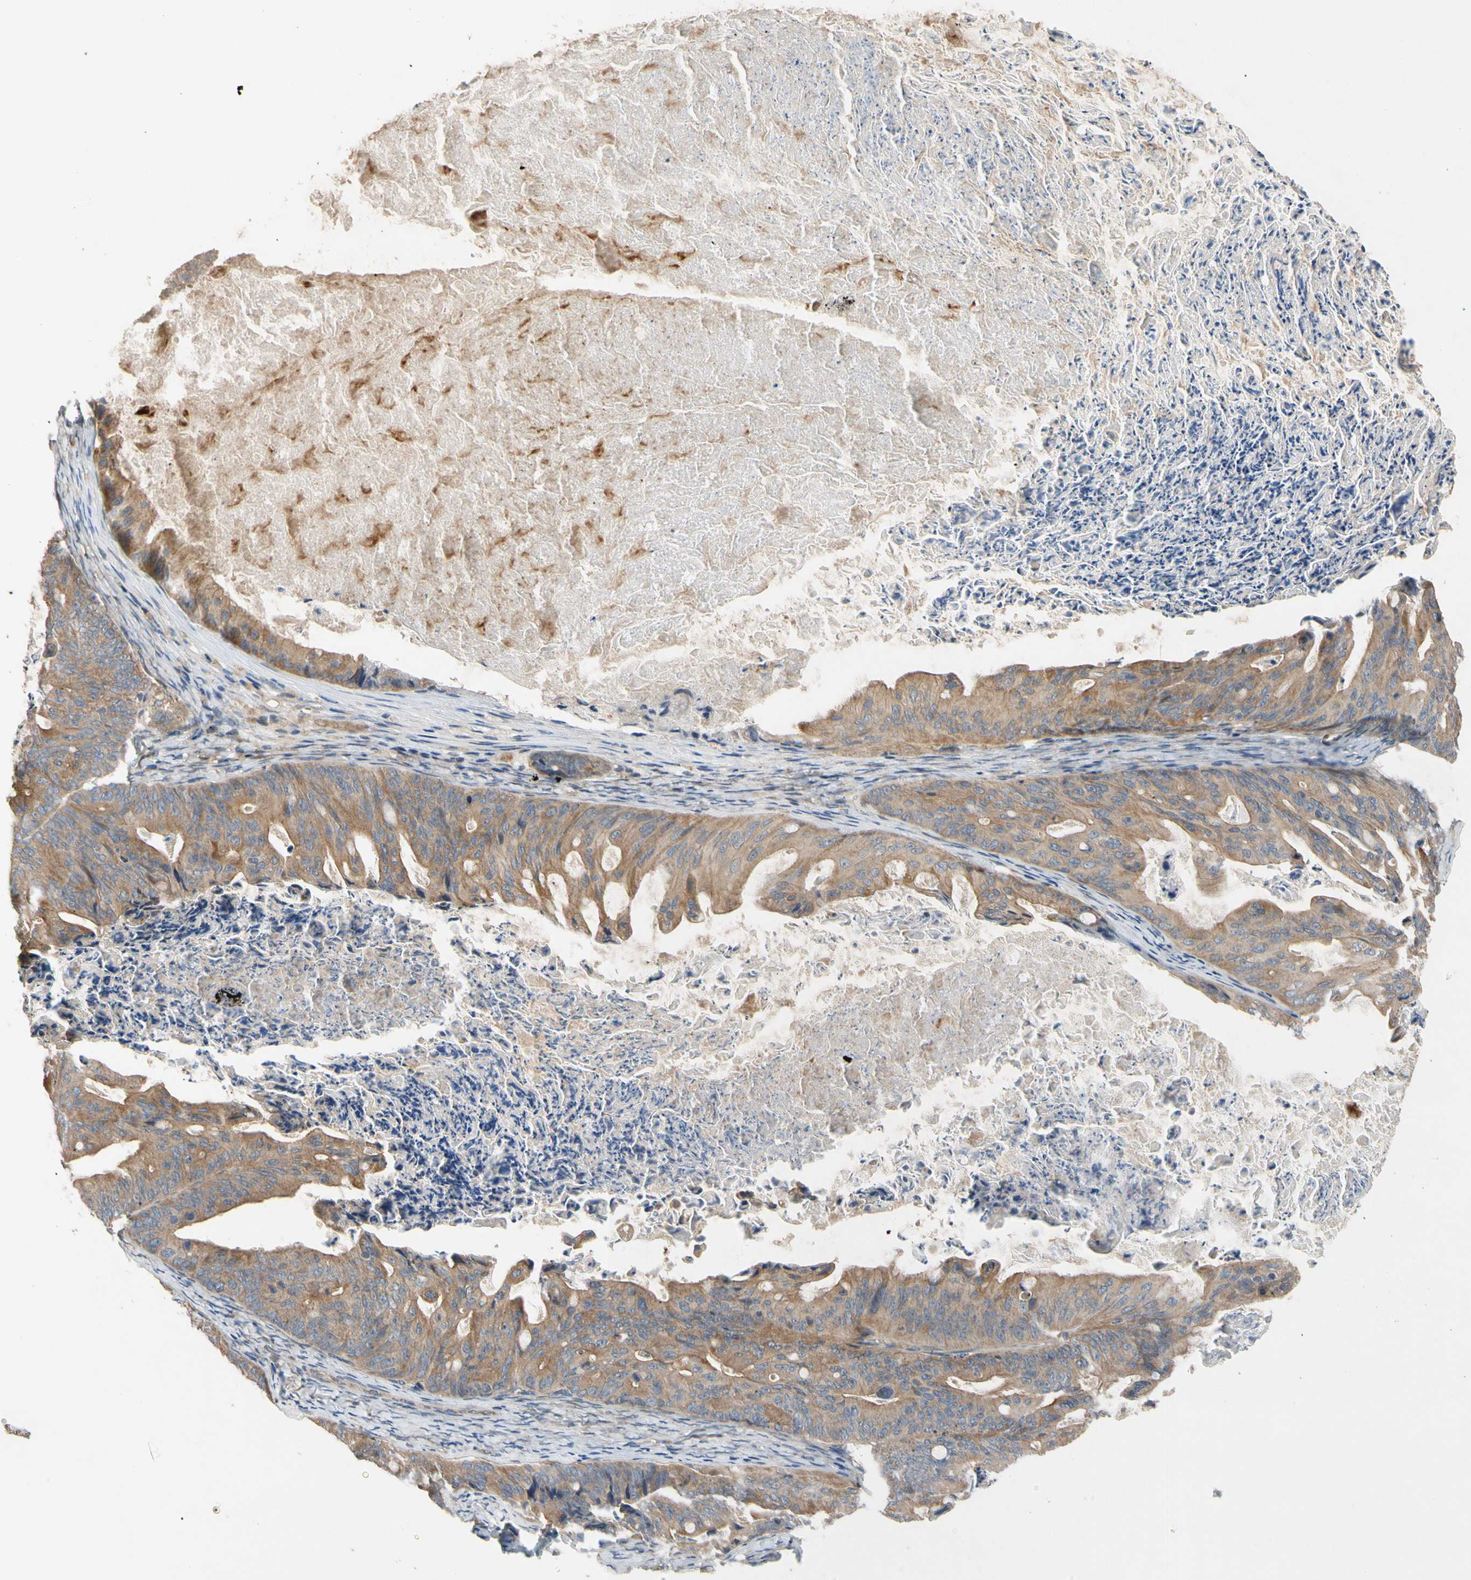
{"staining": {"intensity": "moderate", "quantity": ">75%", "location": "cytoplasmic/membranous"}, "tissue": "ovarian cancer", "cell_type": "Tumor cells", "image_type": "cancer", "snomed": [{"axis": "morphology", "description": "Cystadenocarcinoma, mucinous, NOS"}, {"axis": "topography", "description": "Ovary"}], "caption": "An IHC micrograph of neoplastic tissue is shown. Protein staining in brown labels moderate cytoplasmic/membranous positivity in mucinous cystadenocarcinoma (ovarian) within tumor cells. The staining was performed using DAB to visualize the protein expression in brown, while the nuclei were stained in blue with hematoxylin (Magnification: 20x).", "gene": "MBTPS2", "patient": {"sex": "female", "age": 37}}